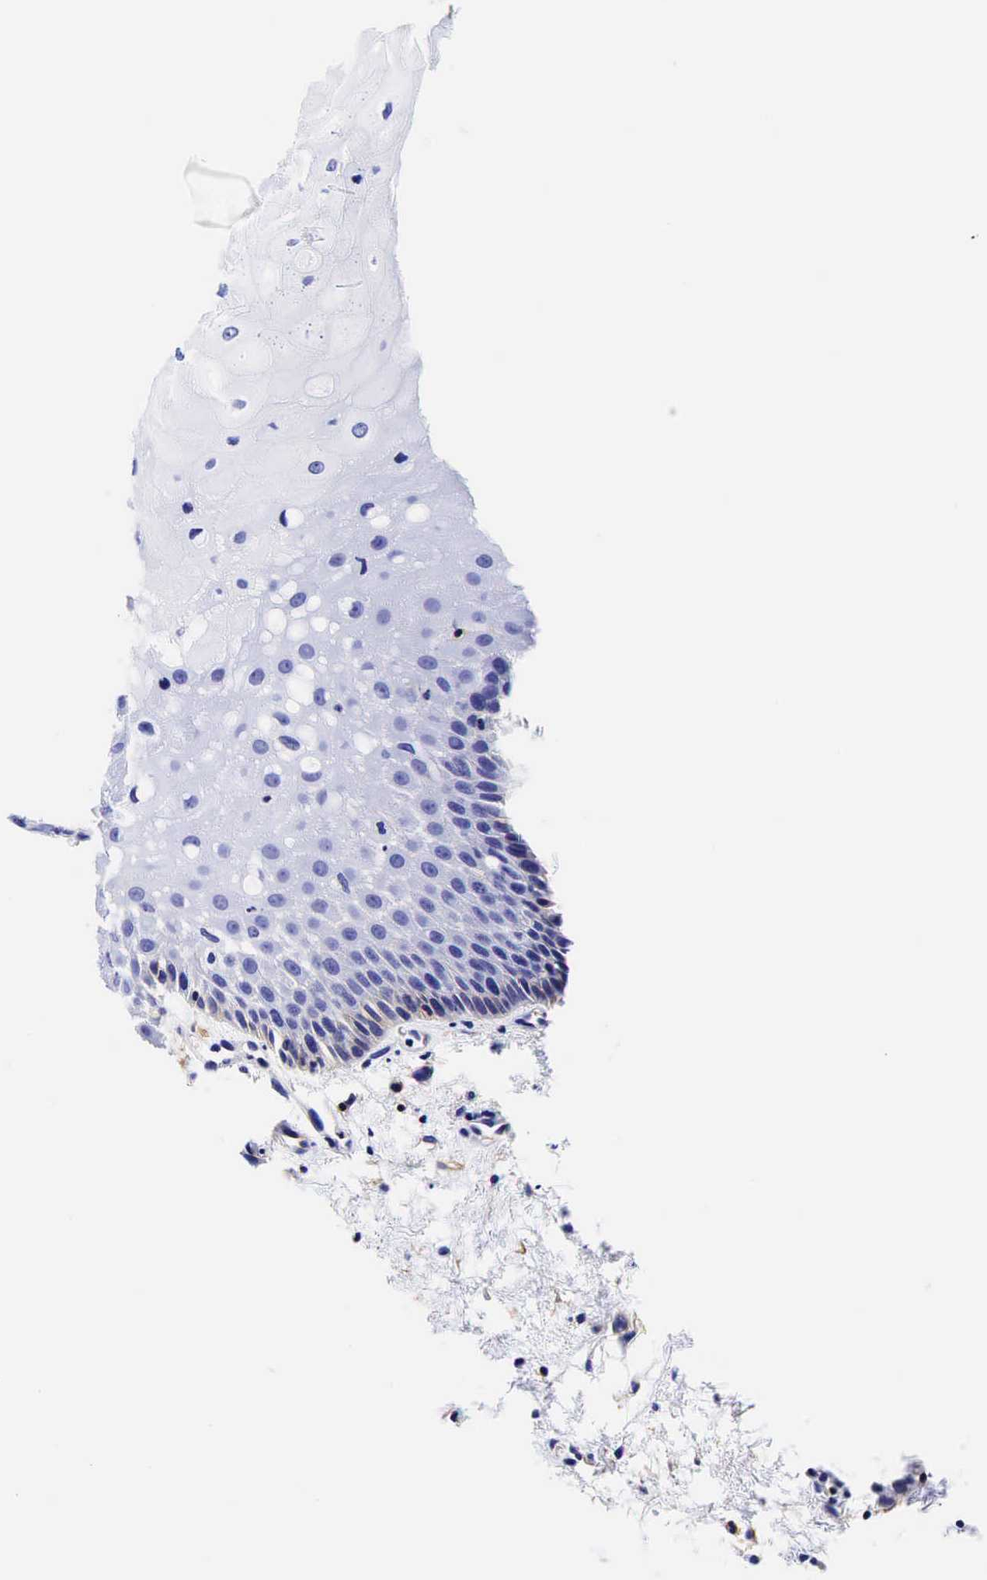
{"staining": {"intensity": "negative", "quantity": "none", "location": "none"}, "tissue": "oral mucosa", "cell_type": "Squamous epithelial cells", "image_type": "normal", "snomed": [{"axis": "morphology", "description": "Normal tissue, NOS"}, {"axis": "topography", "description": "Oral tissue"}], "caption": "Squamous epithelial cells are negative for protein expression in benign human oral mucosa. (Stains: DAB (3,3'-diaminobenzidine) IHC with hematoxylin counter stain, Microscopy: brightfield microscopy at high magnification).", "gene": "CD99", "patient": {"sex": "male", "age": 54}}